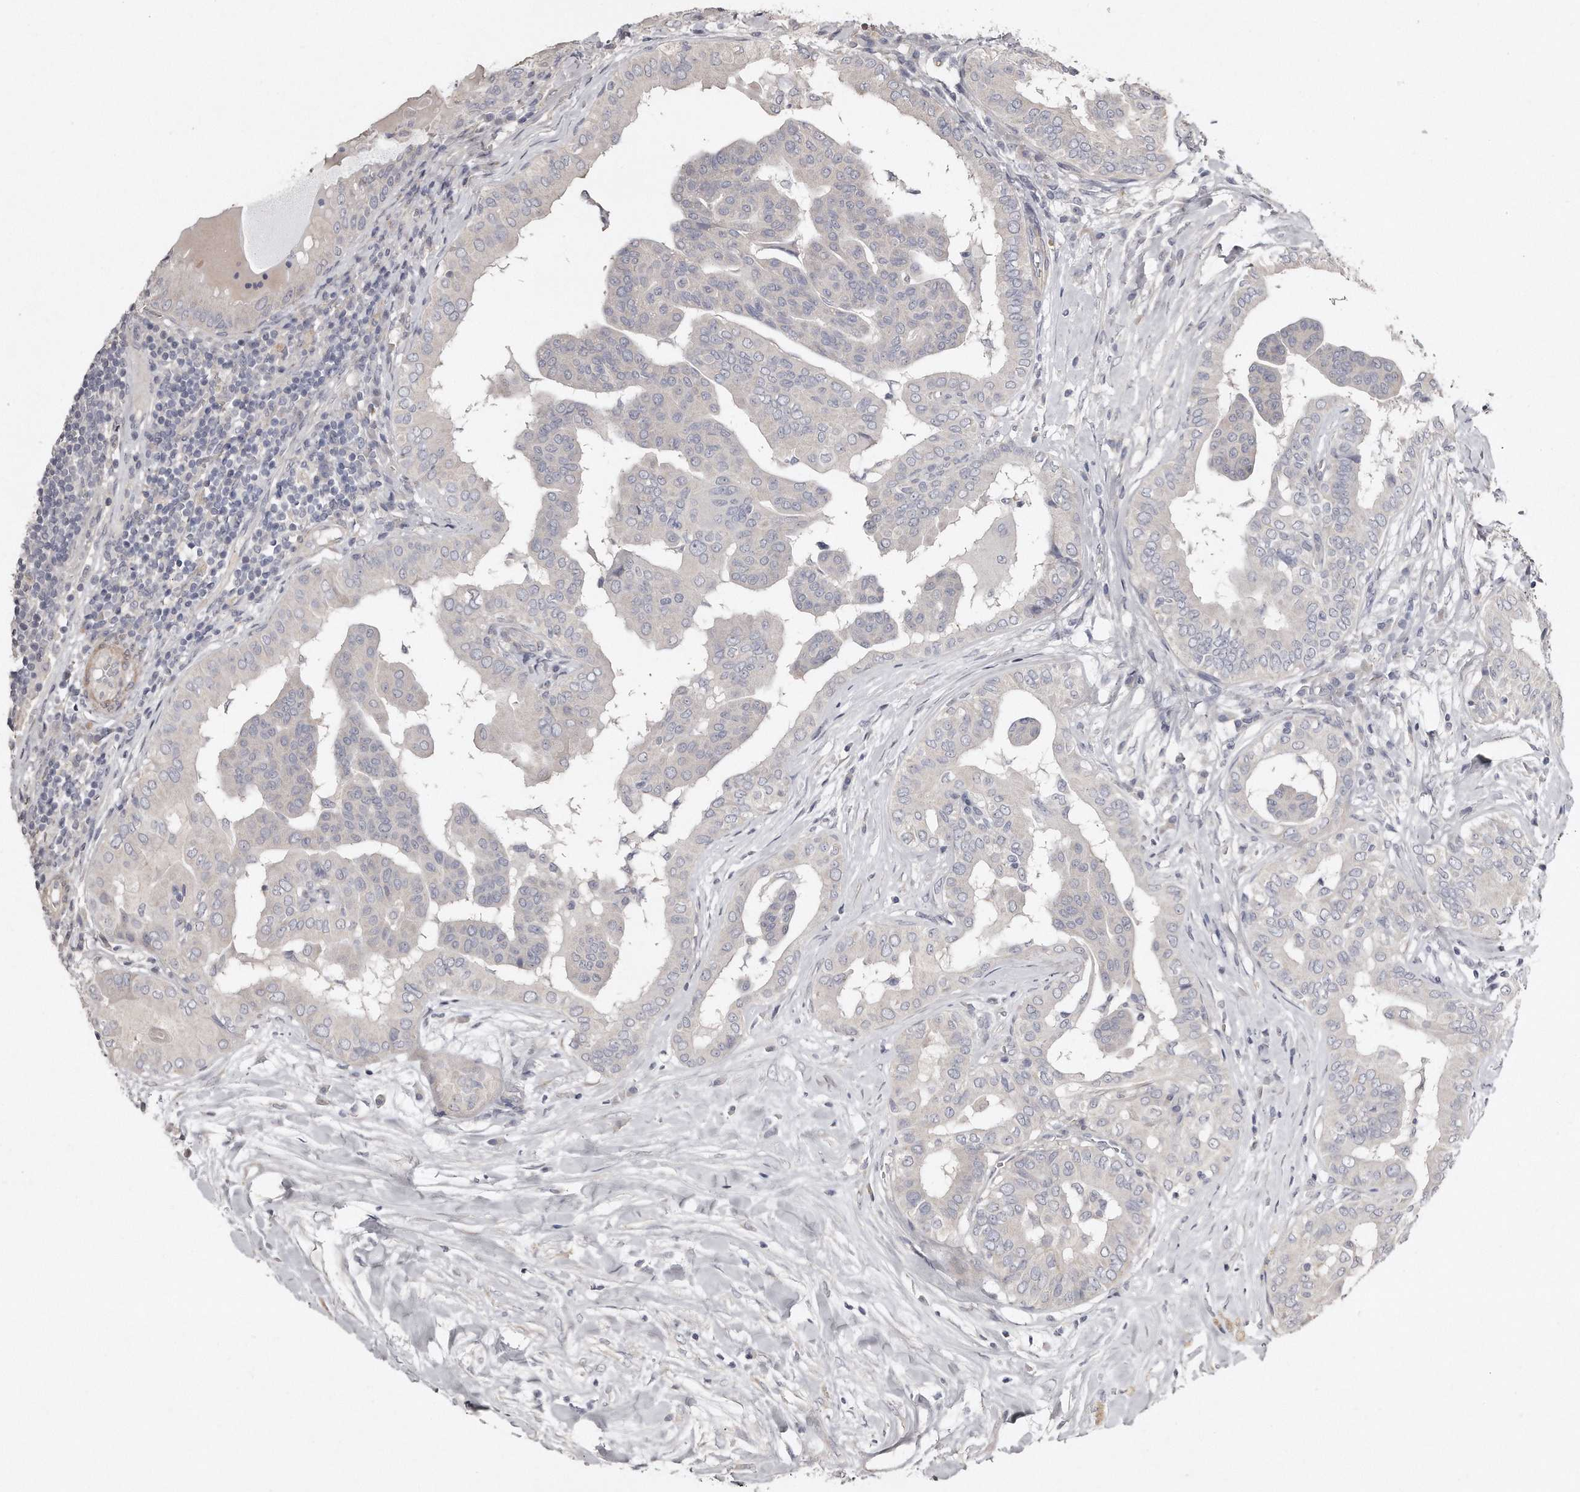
{"staining": {"intensity": "negative", "quantity": "none", "location": "none"}, "tissue": "thyroid cancer", "cell_type": "Tumor cells", "image_type": "cancer", "snomed": [{"axis": "morphology", "description": "Papillary adenocarcinoma, NOS"}, {"axis": "topography", "description": "Thyroid gland"}], "caption": "DAB immunohistochemical staining of thyroid cancer (papillary adenocarcinoma) displays no significant expression in tumor cells.", "gene": "LMOD1", "patient": {"sex": "male", "age": 33}}